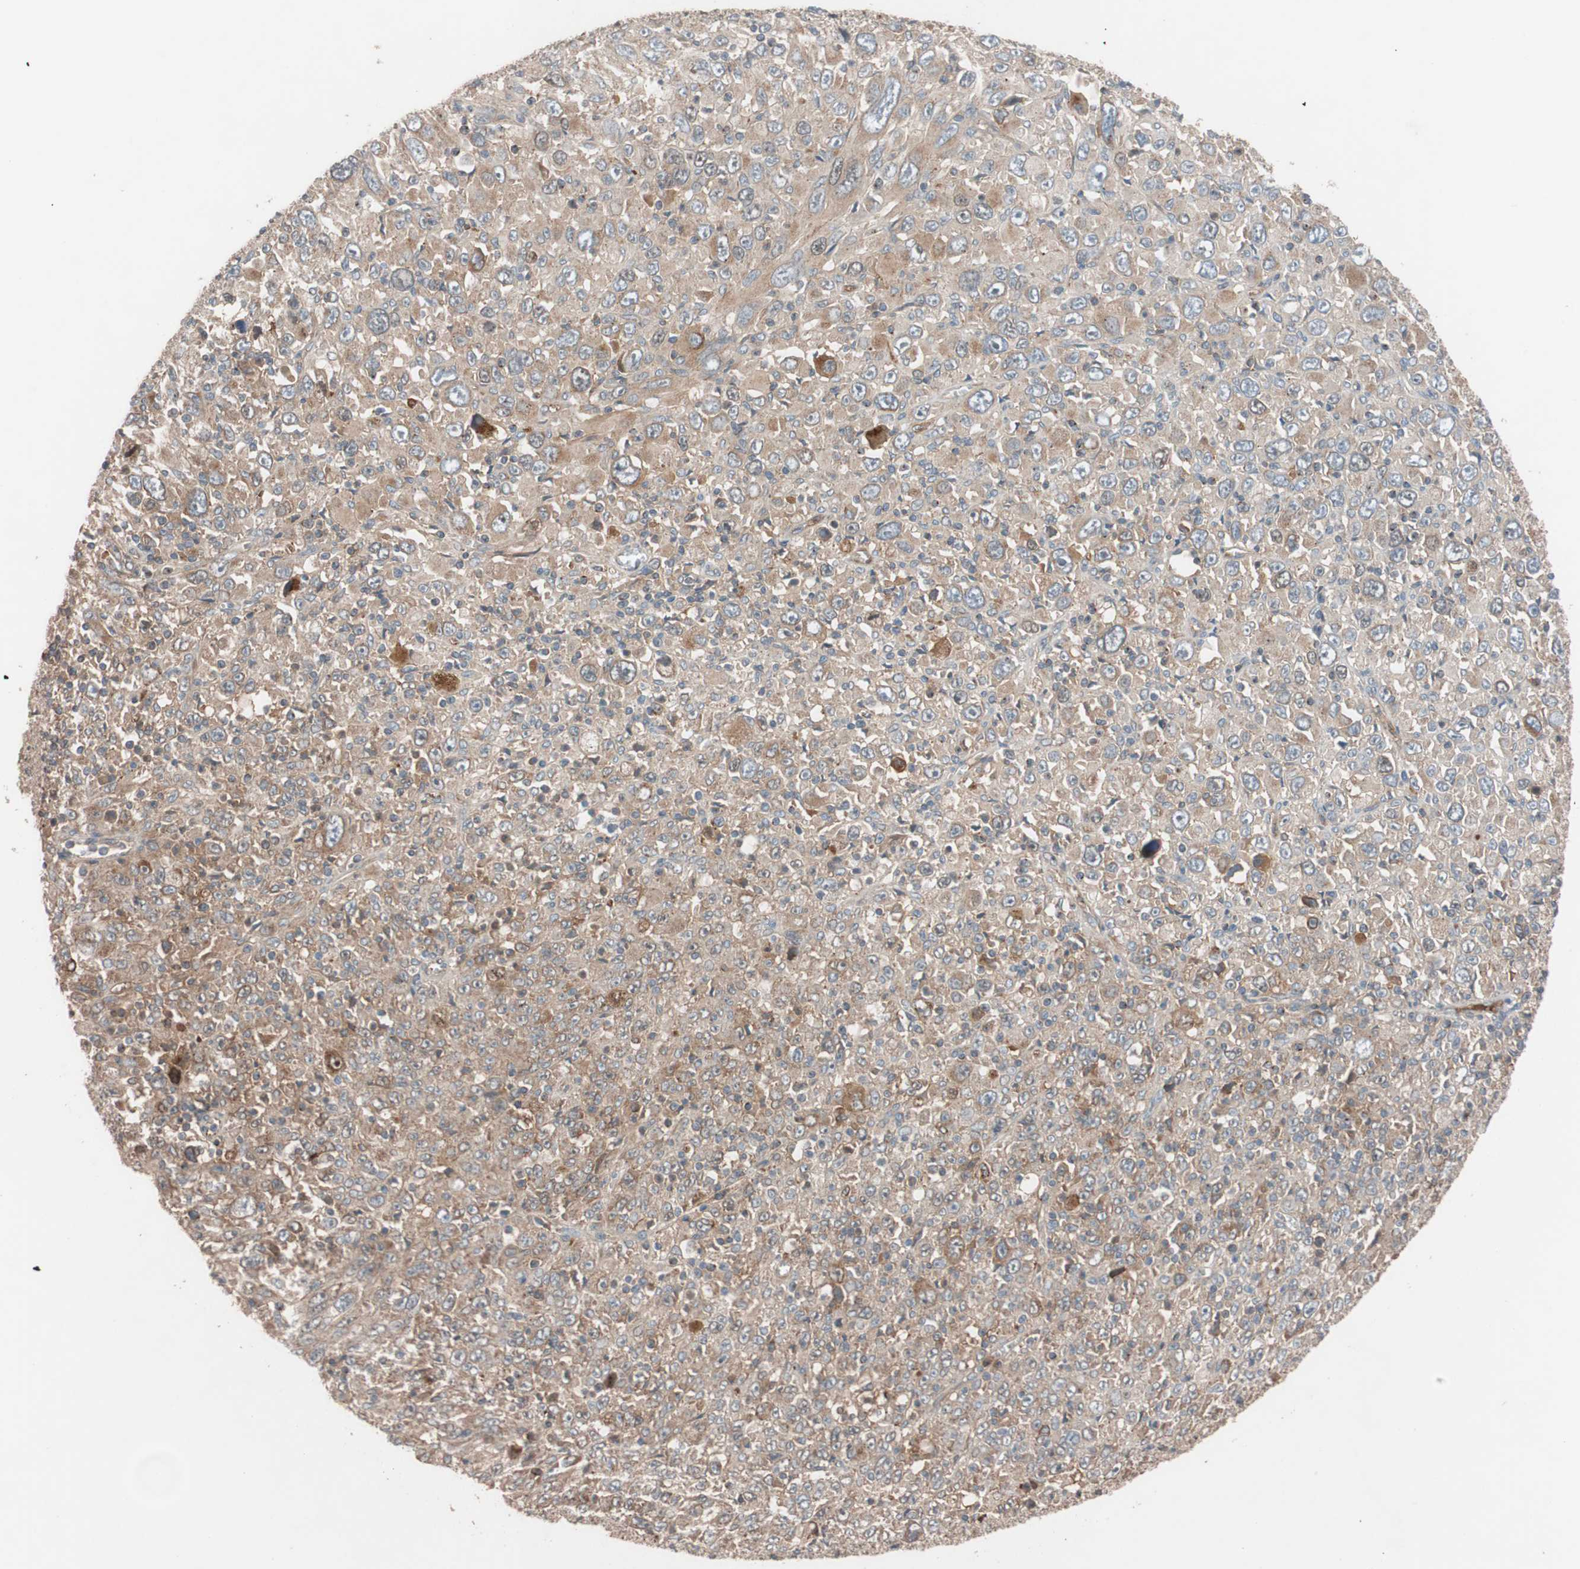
{"staining": {"intensity": "moderate", "quantity": ">75%", "location": "cytoplasmic/membranous"}, "tissue": "melanoma", "cell_type": "Tumor cells", "image_type": "cancer", "snomed": [{"axis": "morphology", "description": "Malignant melanoma, Metastatic site"}, {"axis": "topography", "description": "Skin"}], "caption": "A high-resolution photomicrograph shows immunohistochemistry staining of melanoma, which reveals moderate cytoplasmic/membranous expression in about >75% of tumor cells.", "gene": "SDC4", "patient": {"sex": "female", "age": 56}}